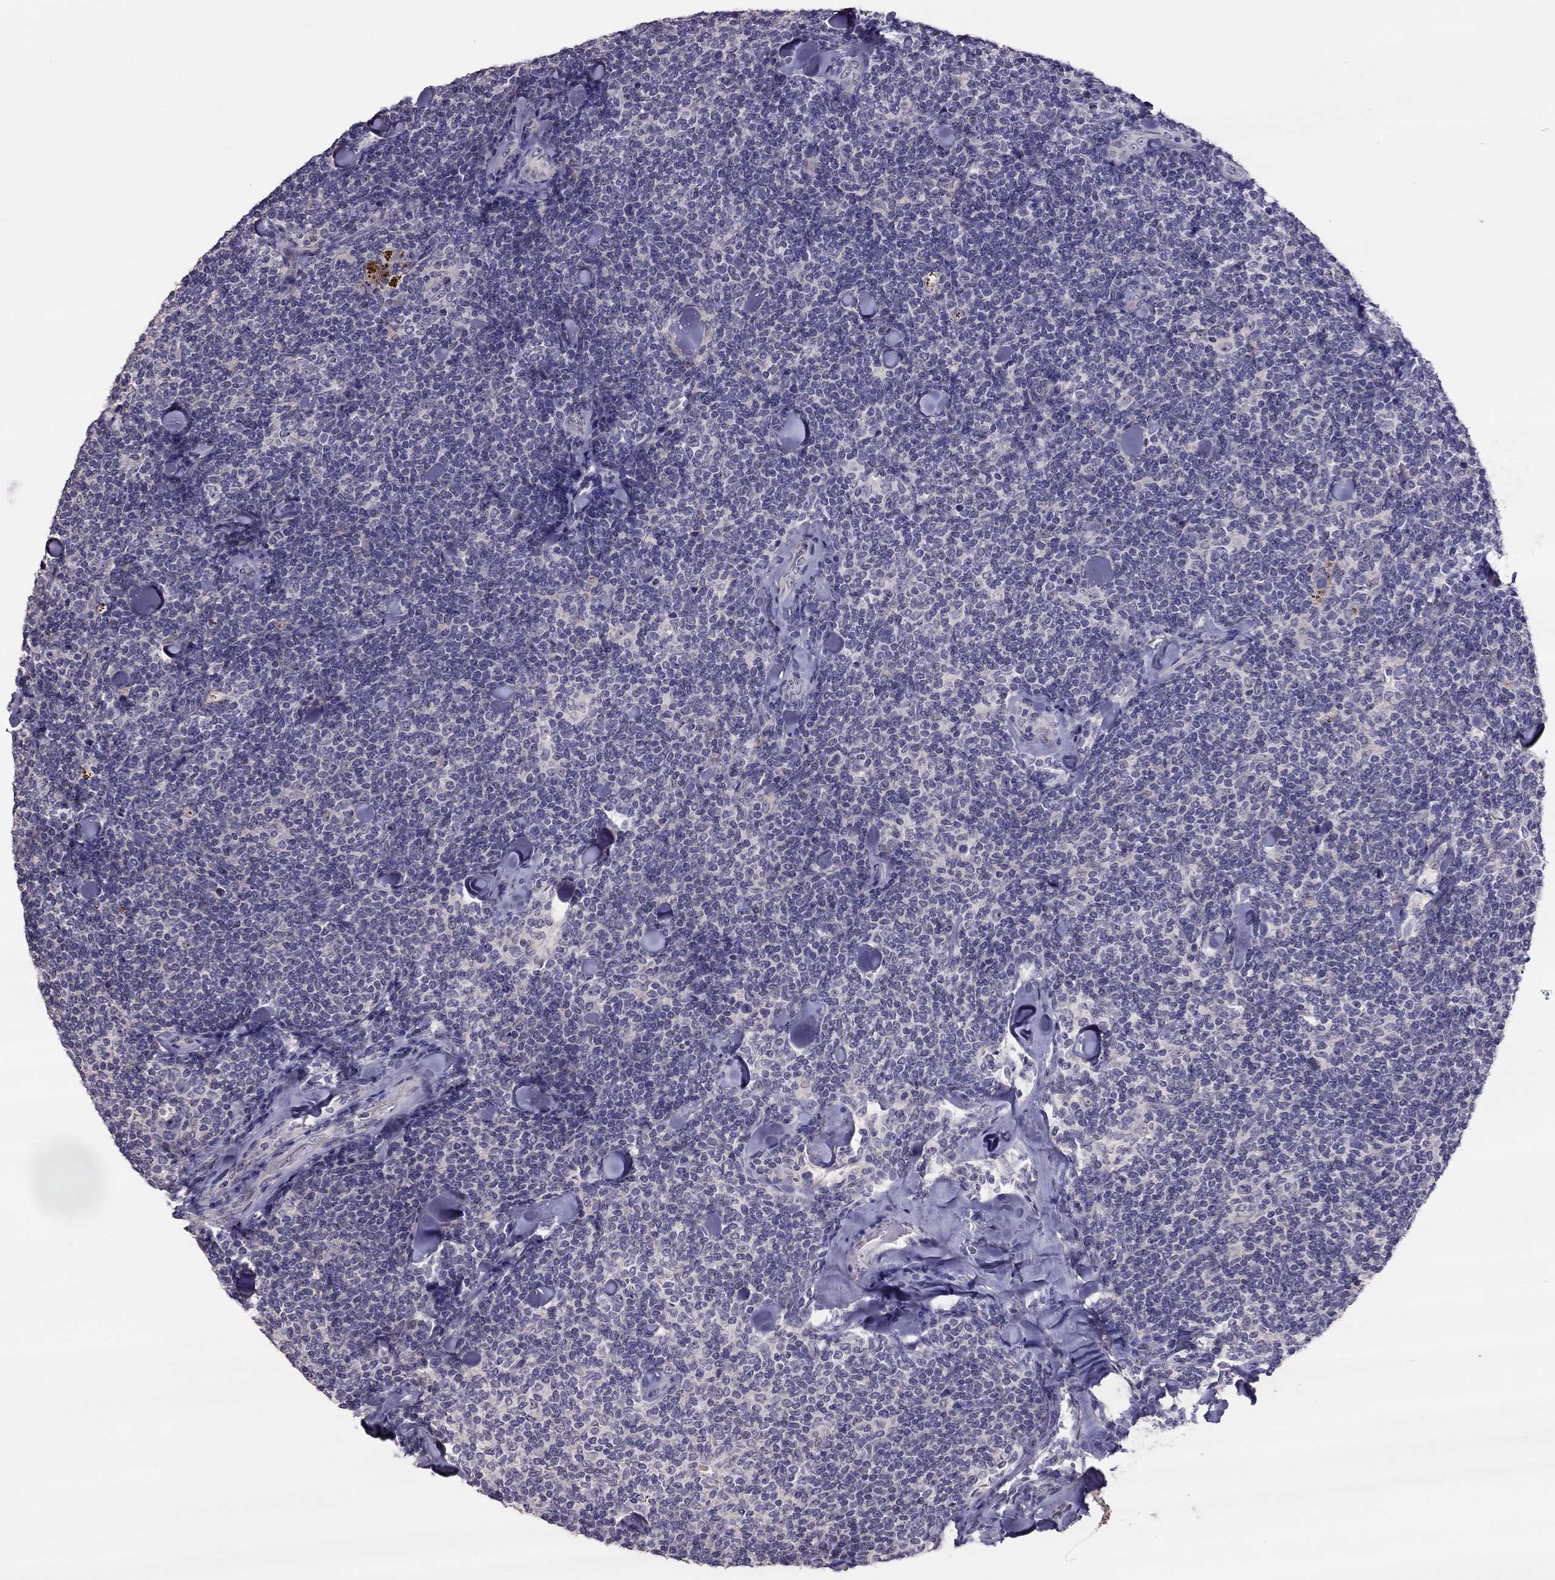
{"staining": {"intensity": "negative", "quantity": "none", "location": "none"}, "tissue": "lymphoma", "cell_type": "Tumor cells", "image_type": "cancer", "snomed": [{"axis": "morphology", "description": "Malignant lymphoma, non-Hodgkin's type, Low grade"}, {"axis": "topography", "description": "Lymph node"}], "caption": "A micrograph of malignant lymphoma, non-Hodgkin's type (low-grade) stained for a protein shows no brown staining in tumor cells.", "gene": "LRRC46", "patient": {"sex": "female", "age": 56}}